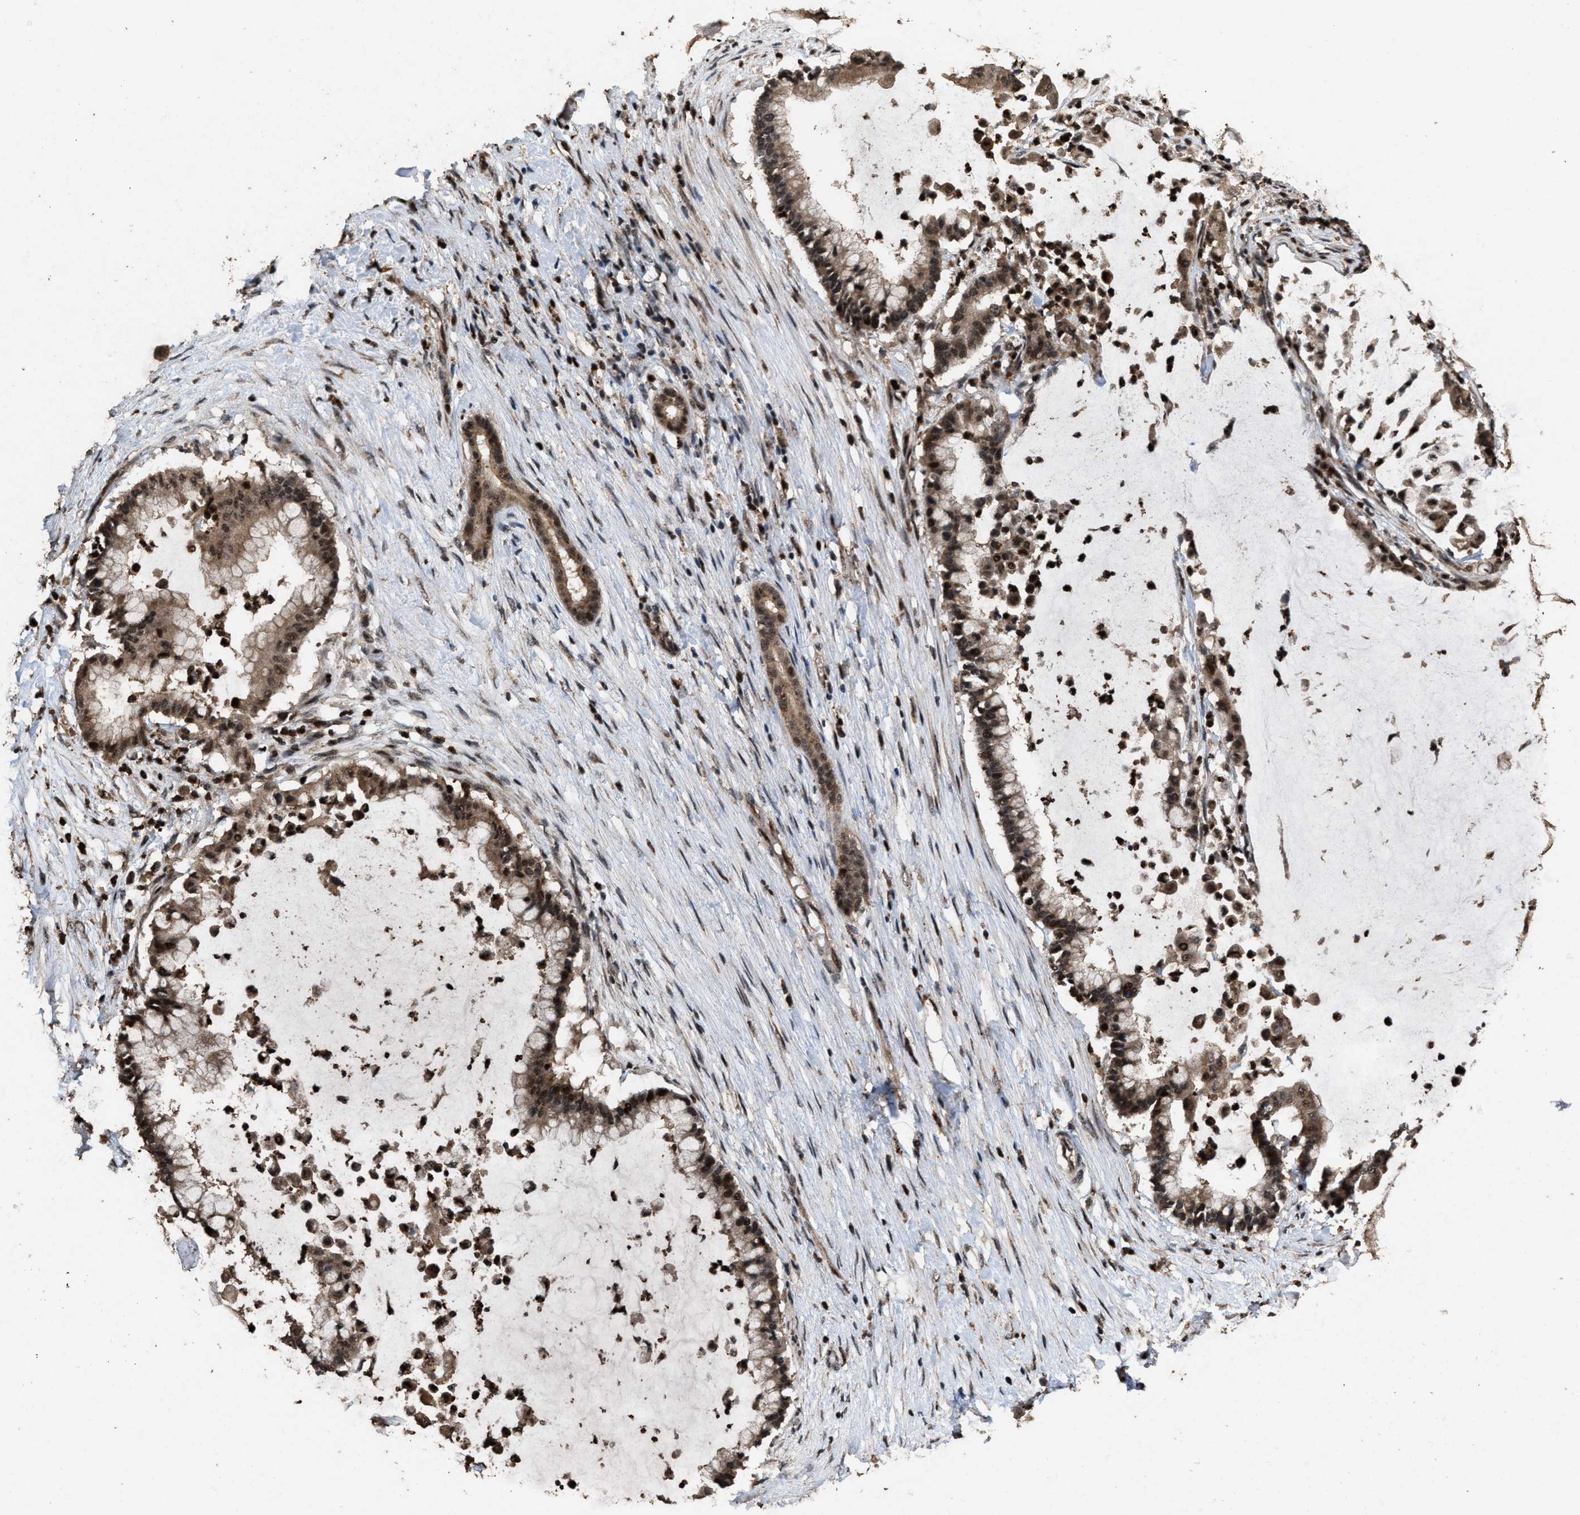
{"staining": {"intensity": "moderate", "quantity": ">75%", "location": "cytoplasmic/membranous,nuclear"}, "tissue": "pancreatic cancer", "cell_type": "Tumor cells", "image_type": "cancer", "snomed": [{"axis": "morphology", "description": "Adenocarcinoma, NOS"}, {"axis": "topography", "description": "Pancreas"}], "caption": "Moderate cytoplasmic/membranous and nuclear expression for a protein is present in approximately >75% of tumor cells of pancreatic cancer (adenocarcinoma) using immunohistochemistry (IHC).", "gene": "HAUS6", "patient": {"sex": "male", "age": 41}}